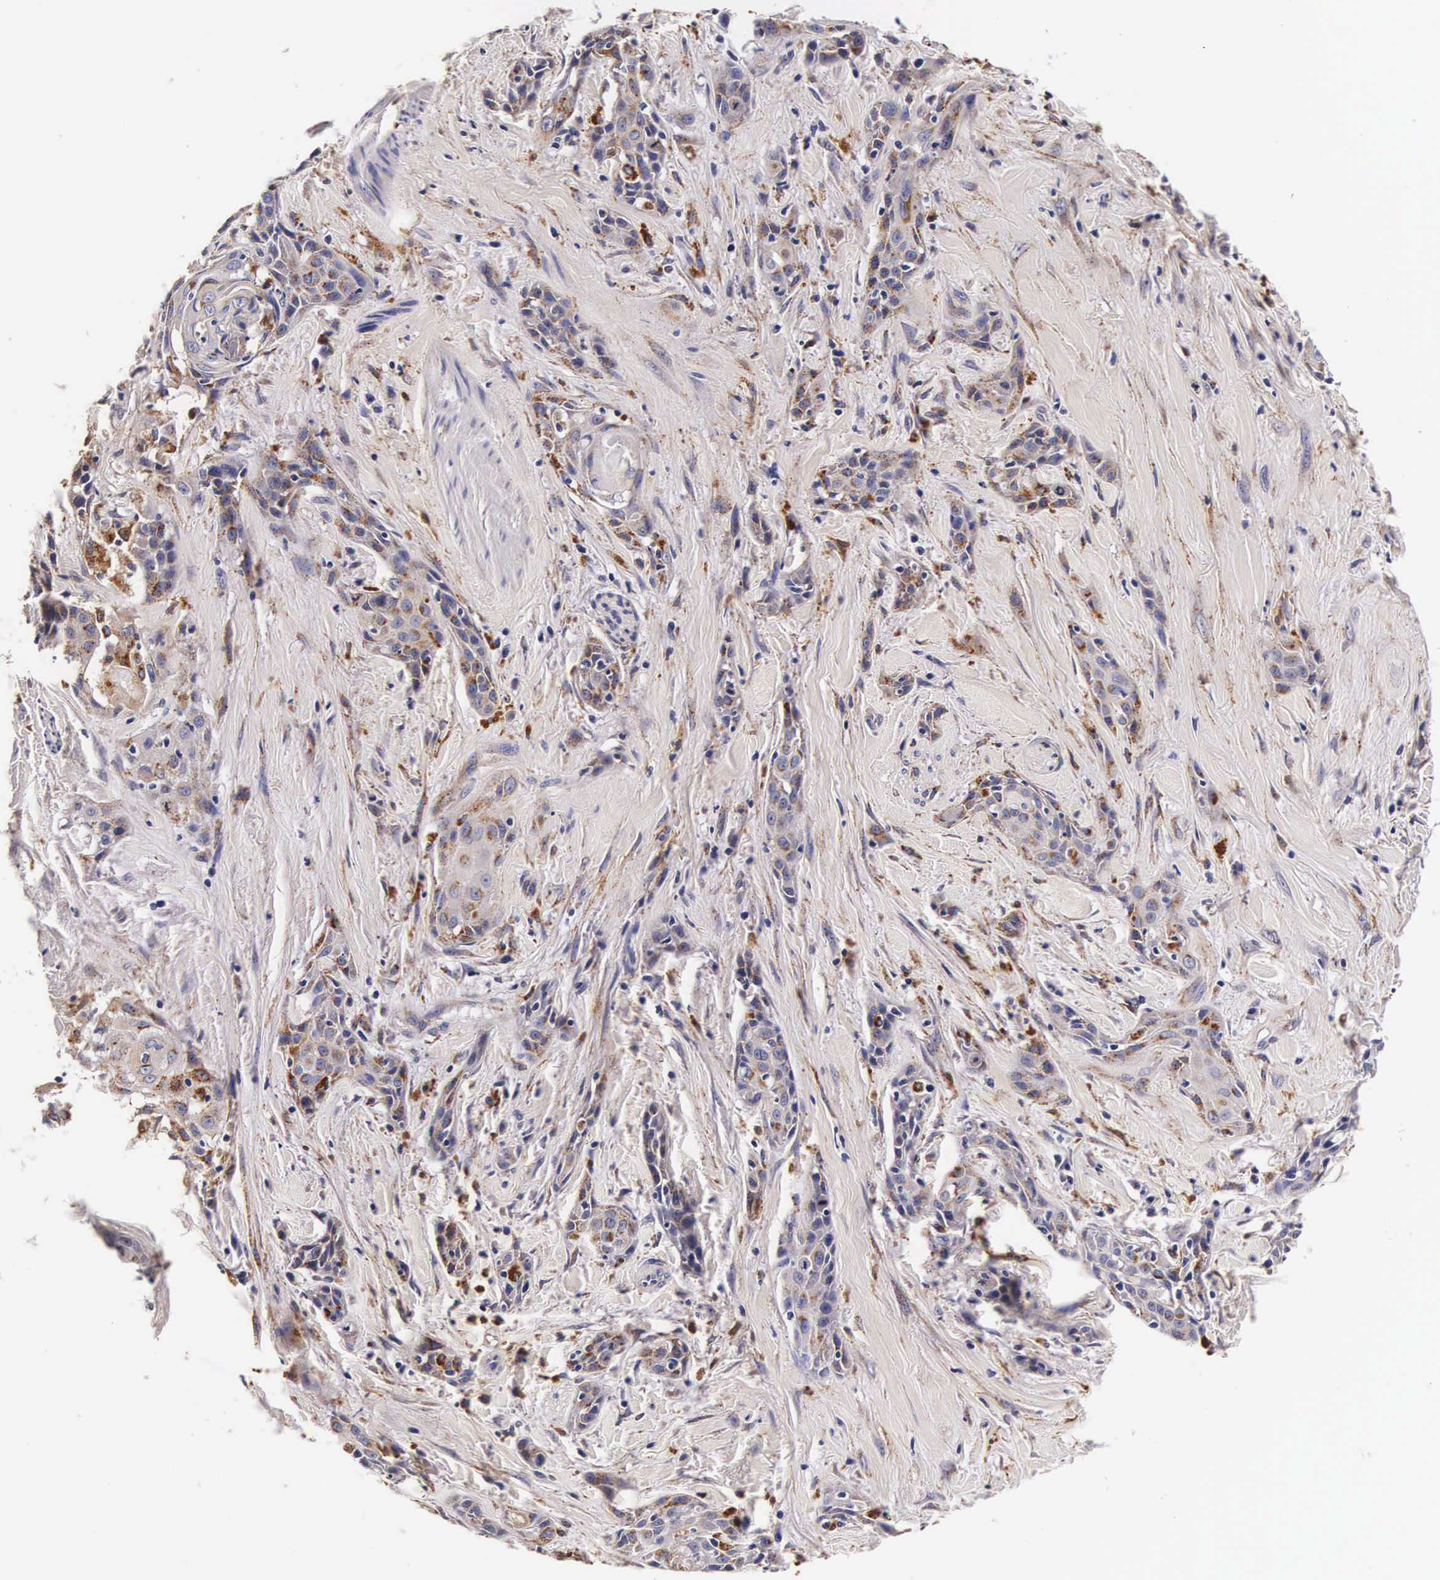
{"staining": {"intensity": "moderate", "quantity": "<25%", "location": "cytoplasmic/membranous"}, "tissue": "skin cancer", "cell_type": "Tumor cells", "image_type": "cancer", "snomed": [{"axis": "morphology", "description": "Squamous cell carcinoma, NOS"}, {"axis": "topography", "description": "Skin"}, {"axis": "topography", "description": "Anal"}], "caption": "Protein staining reveals moderate cytoplasmic/membranous expression in about <25% of tumor cells in skin cancer (squamous cell carcinoma). (IHC, brightfield microscopy, high magnification).", "gene": "CTSB", "patient": {"sex": "male", "age": 64}}